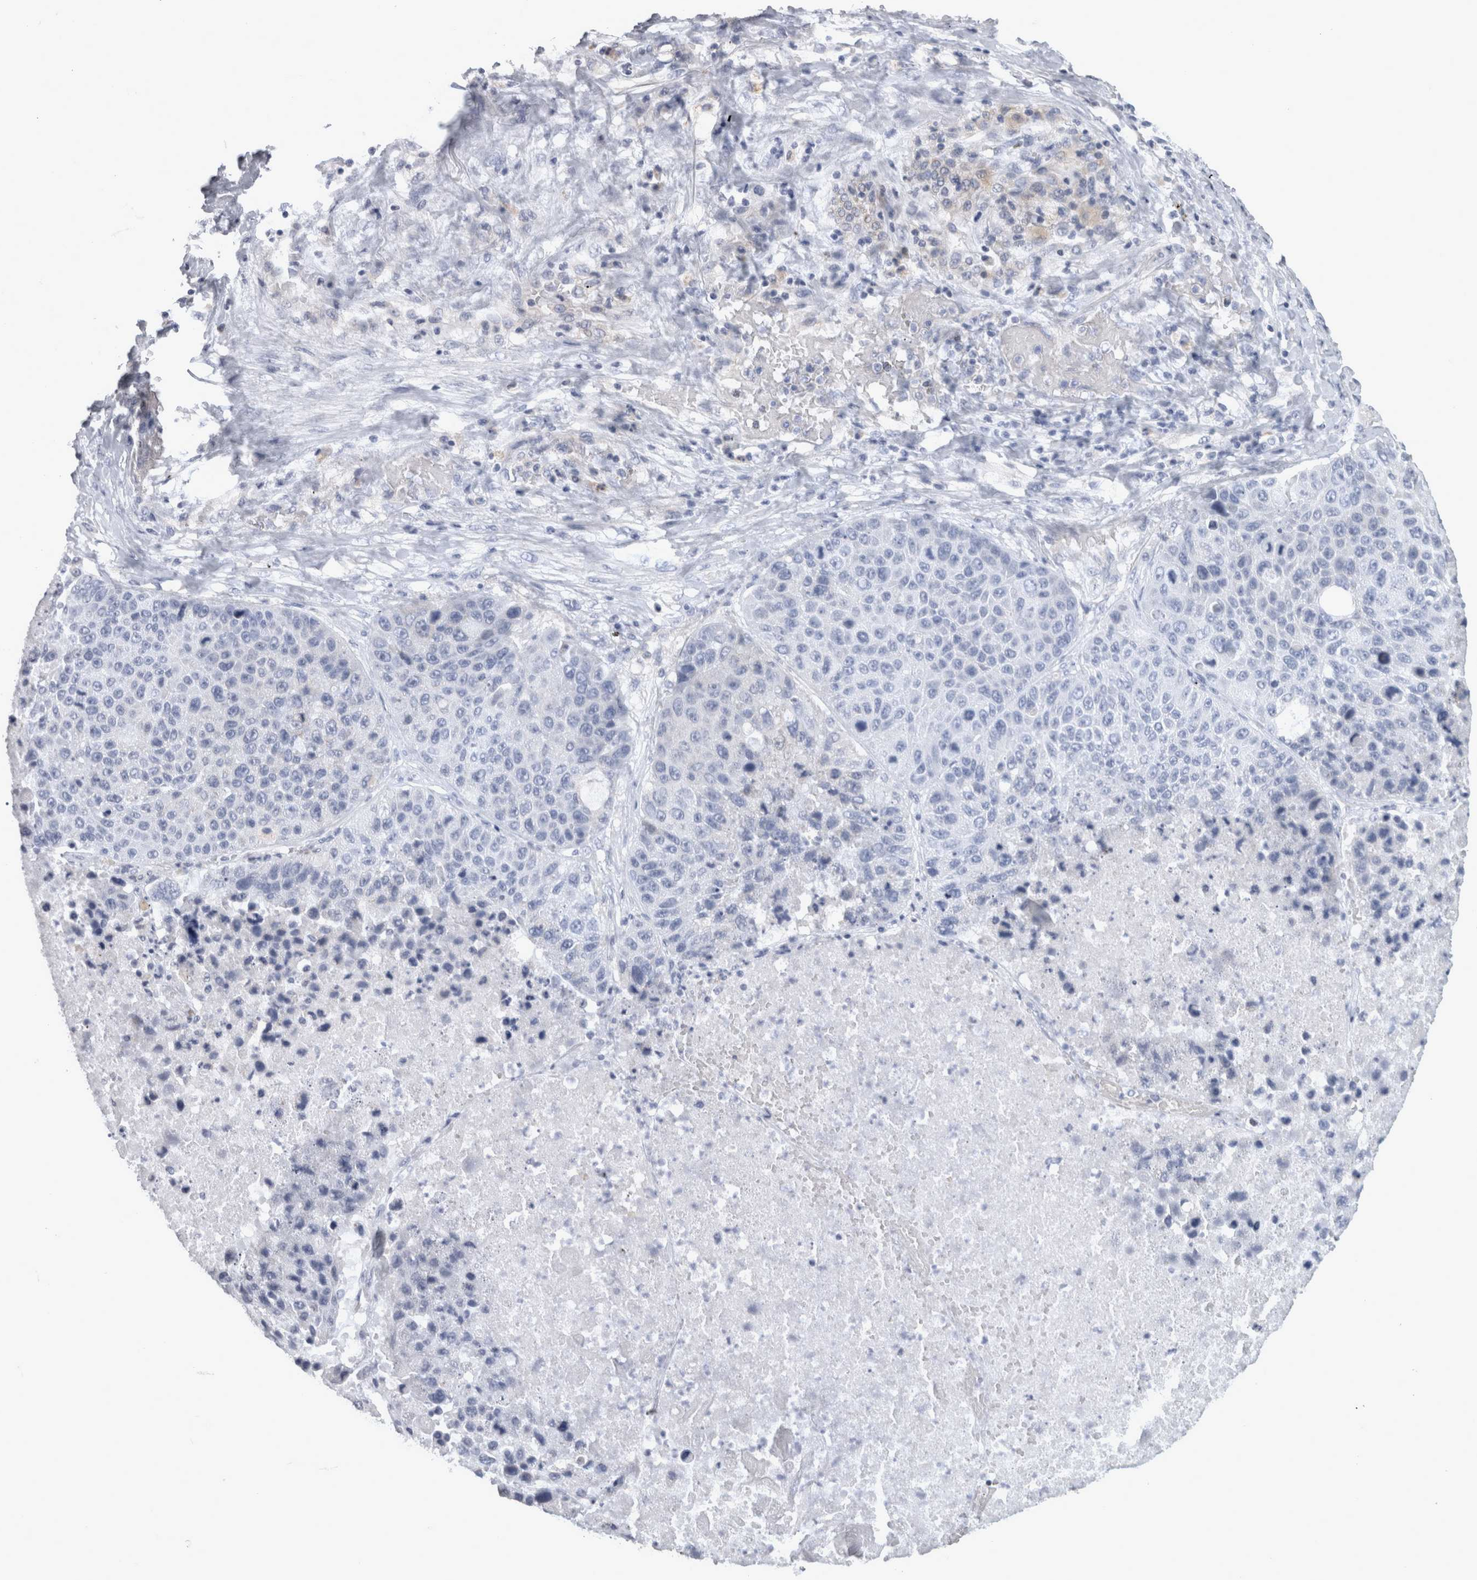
{"staining": {"intensity": "negative", "quantity": "none", "location": "none"}, "tissue": "lung cancer", "cell_type": "Tumor cells", "image_type": "cancer", "snomed": [{"axis": "morphology", "description": "Squamous cell carcinoma, NOS"}, {"axis": "topography", "description": "Lung"}], "caption": "Tumor cells are negative for protein expression in human lung cancer. Nuclei are stained in blue.", "gene": "TCAP", "patient": {"sex": "male", "age": 61}}